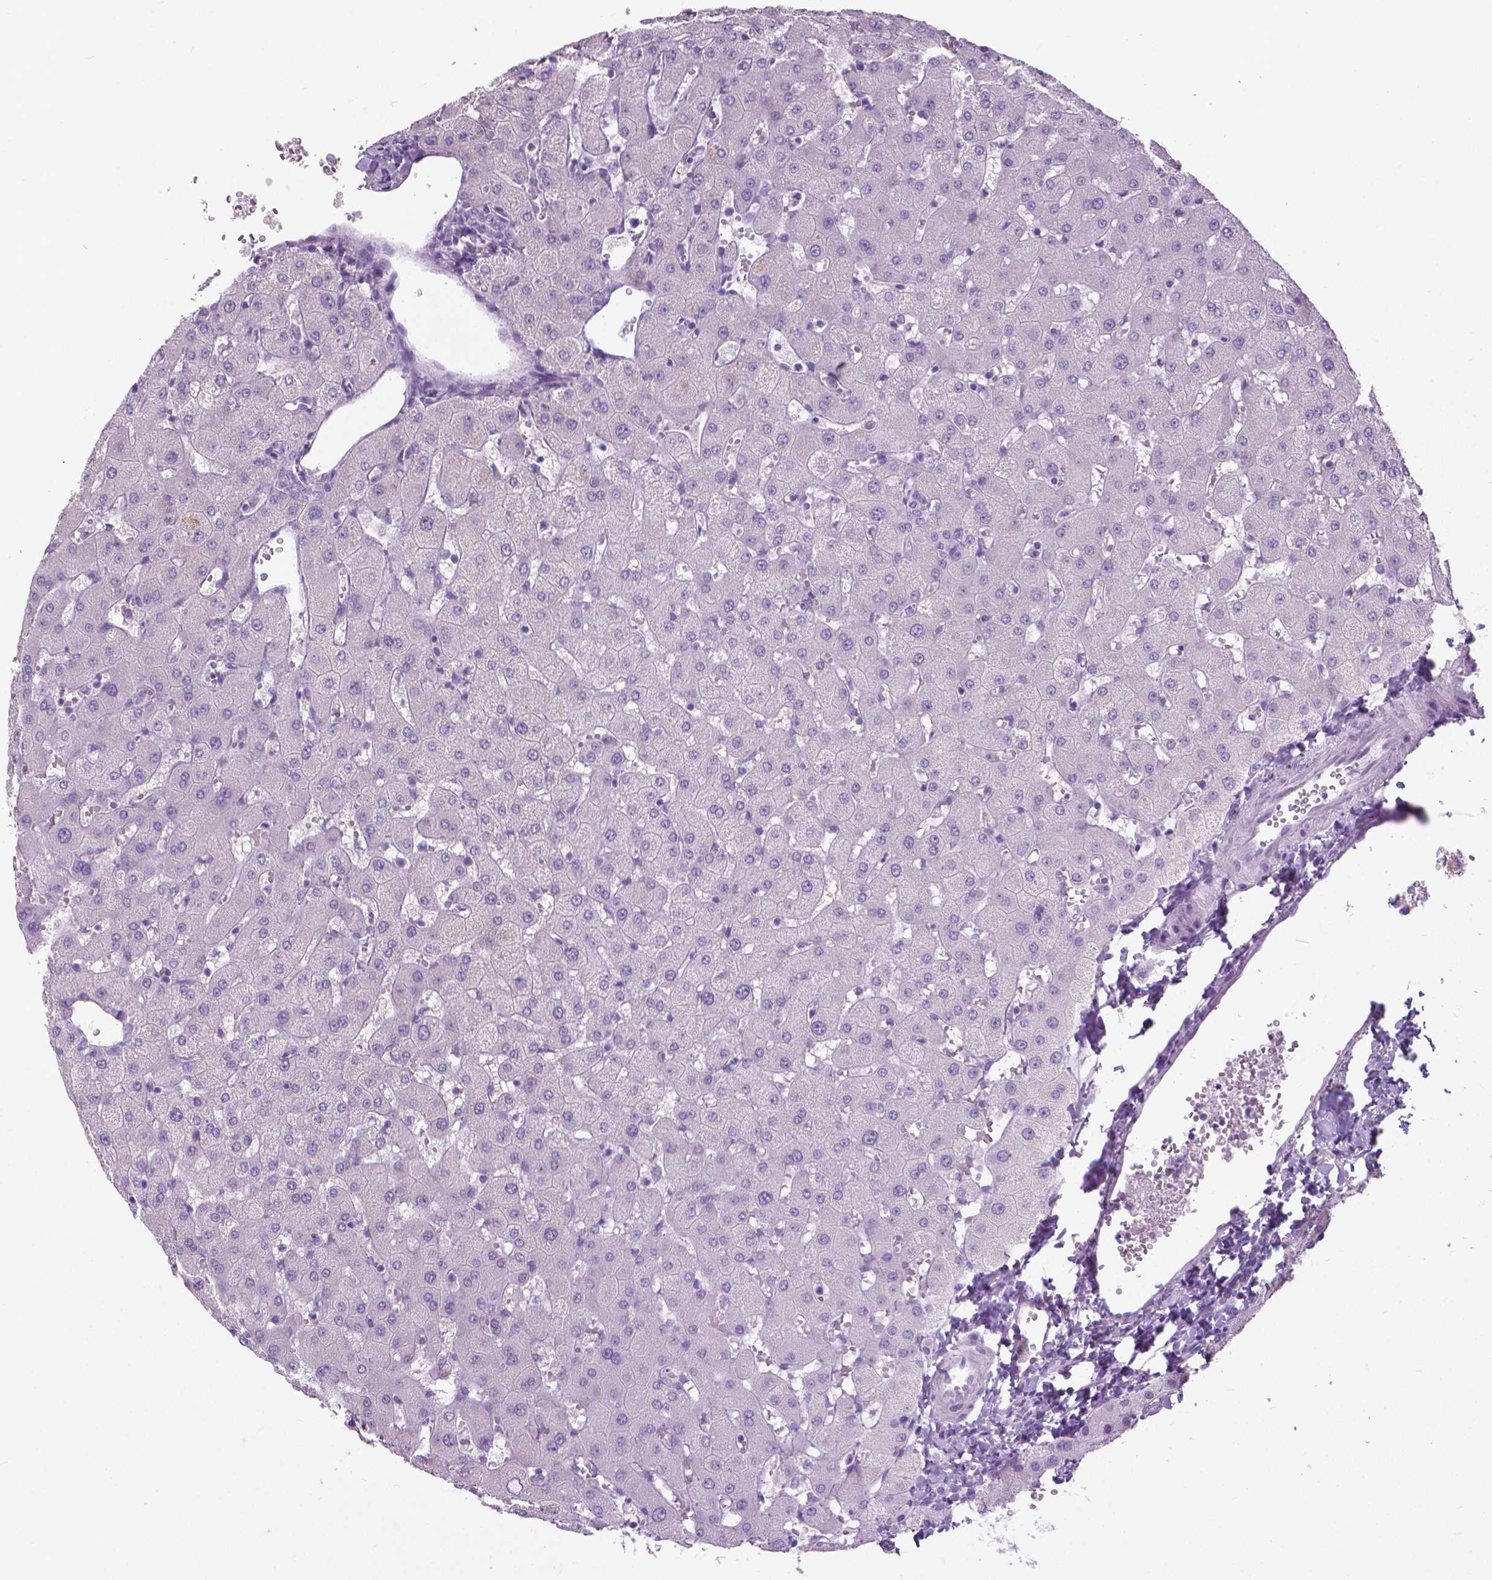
{"staining": {"intensity": "negative", "quantity": "none", "location": "none"}, "tissue": "liver", "cell_type": "Cholangiocytes", "image_type": "normal", "snomed": [{"axis": "morphology", "description": "Normal tissue, NOS"}, {"axis": "topography", "description": "Liver"}], "caption": "The histopathology image demonstrates no staining of cholangiocytes in normal liver. (DAB (3,3'-diaminobenzidine) immunohistochemistry (IHC) visualized using brightfield microscopy, high magnification).", "gene": "KRT5", "patient": {"sex": "female", "age": 63}}